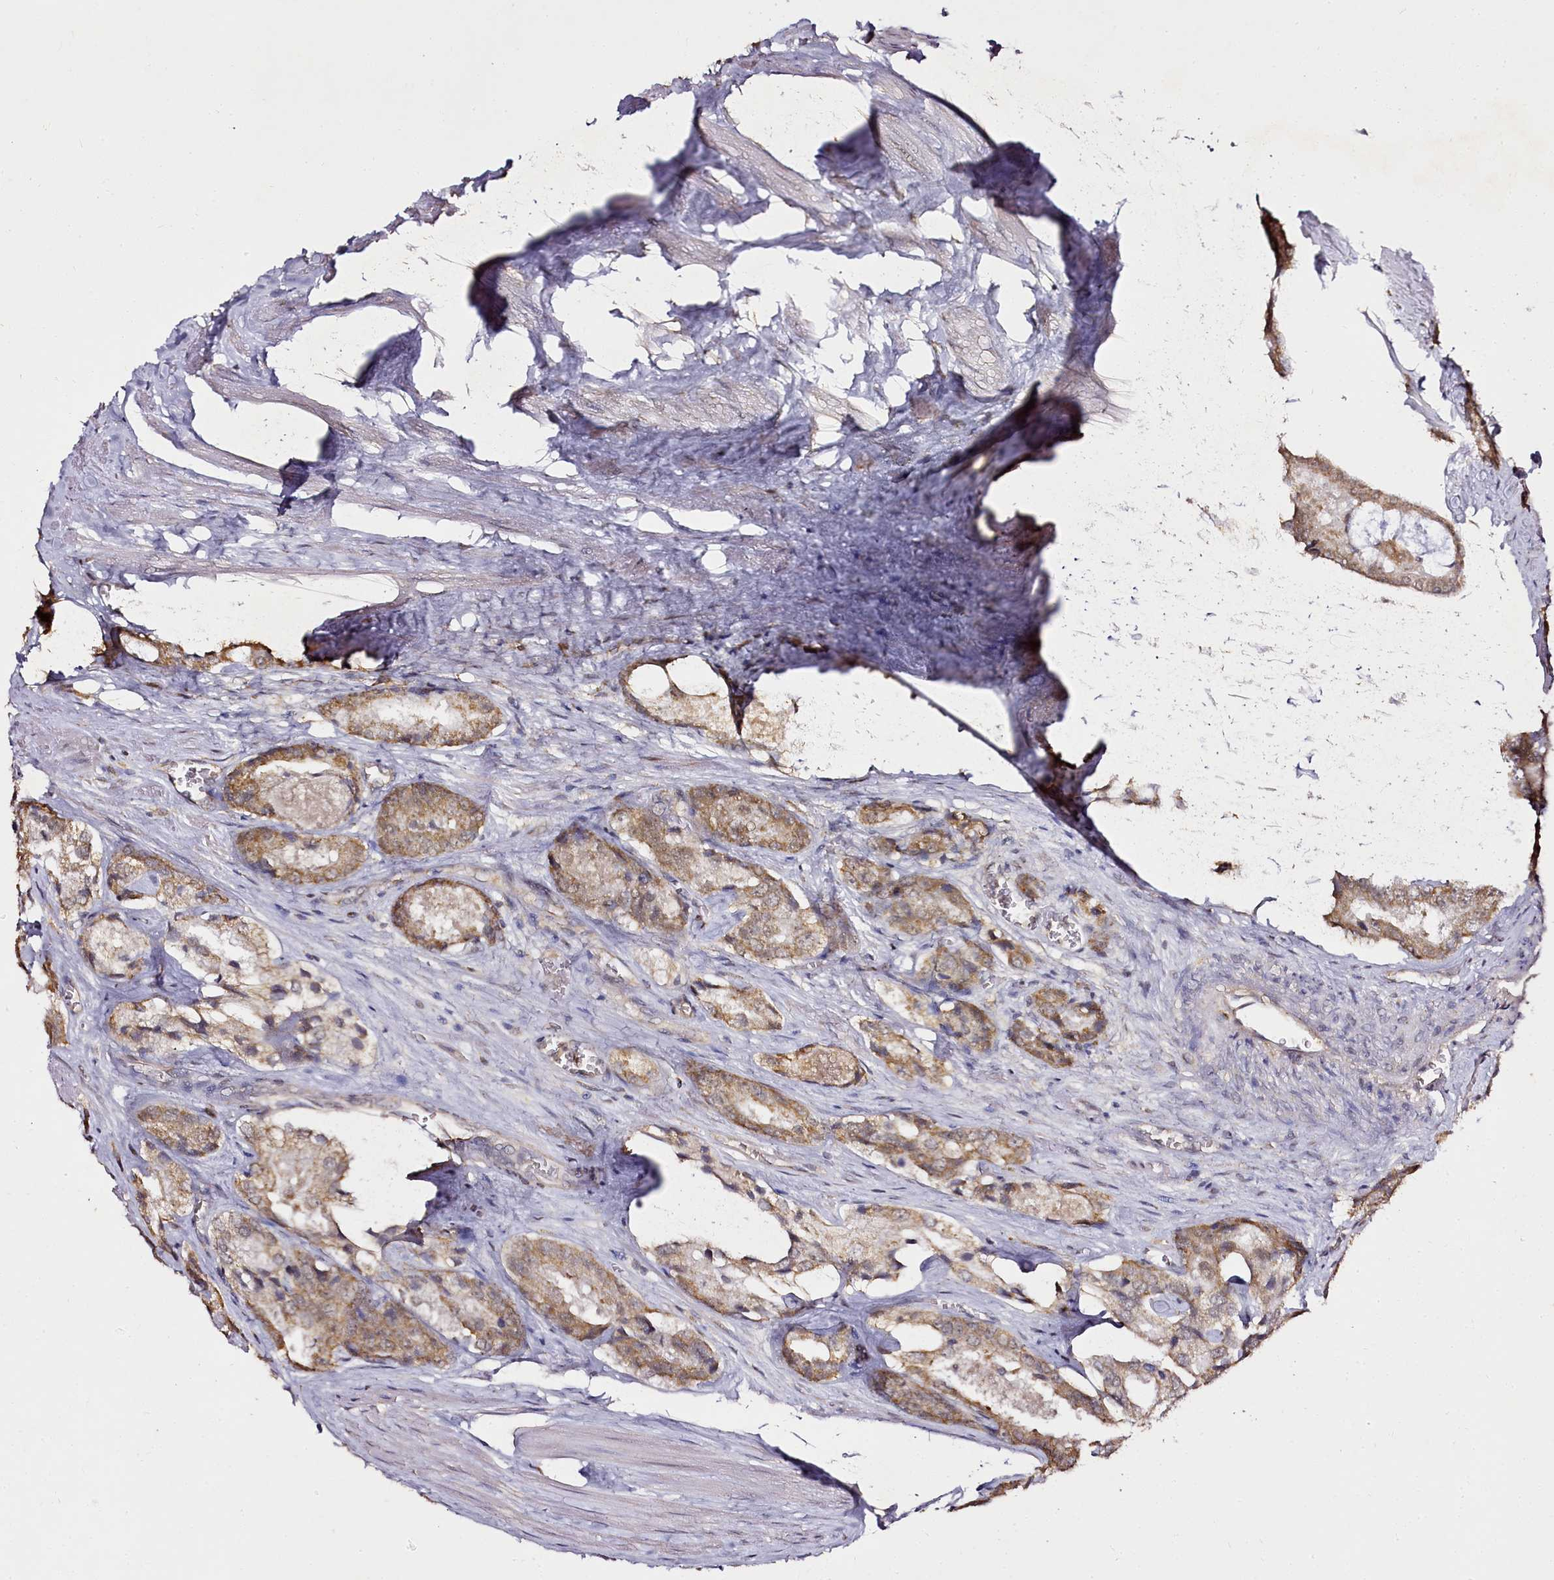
{"staining": {"intensity": "moderate", "quantity": ">75%", "location": "cytoplasmic/membranous"}, "tissue": "prostate cancer", "cell_type": "Tumor cells", "image_type": "cancer", "snomed": [{"axis": "morphology", "description": "Adenocarcinoma, Low grade"}, {"axis": "topography", "description": "Prostate"}], "caption": "Human low-grade adenocarcinoma (prostate) stained for a protein (brown) shows moderate cytoplasmic/membranous positive positivity in approximately >75% of tumor cells.", "gene": "EDIL3", "patient": {"sex": "male", "age": 68}}